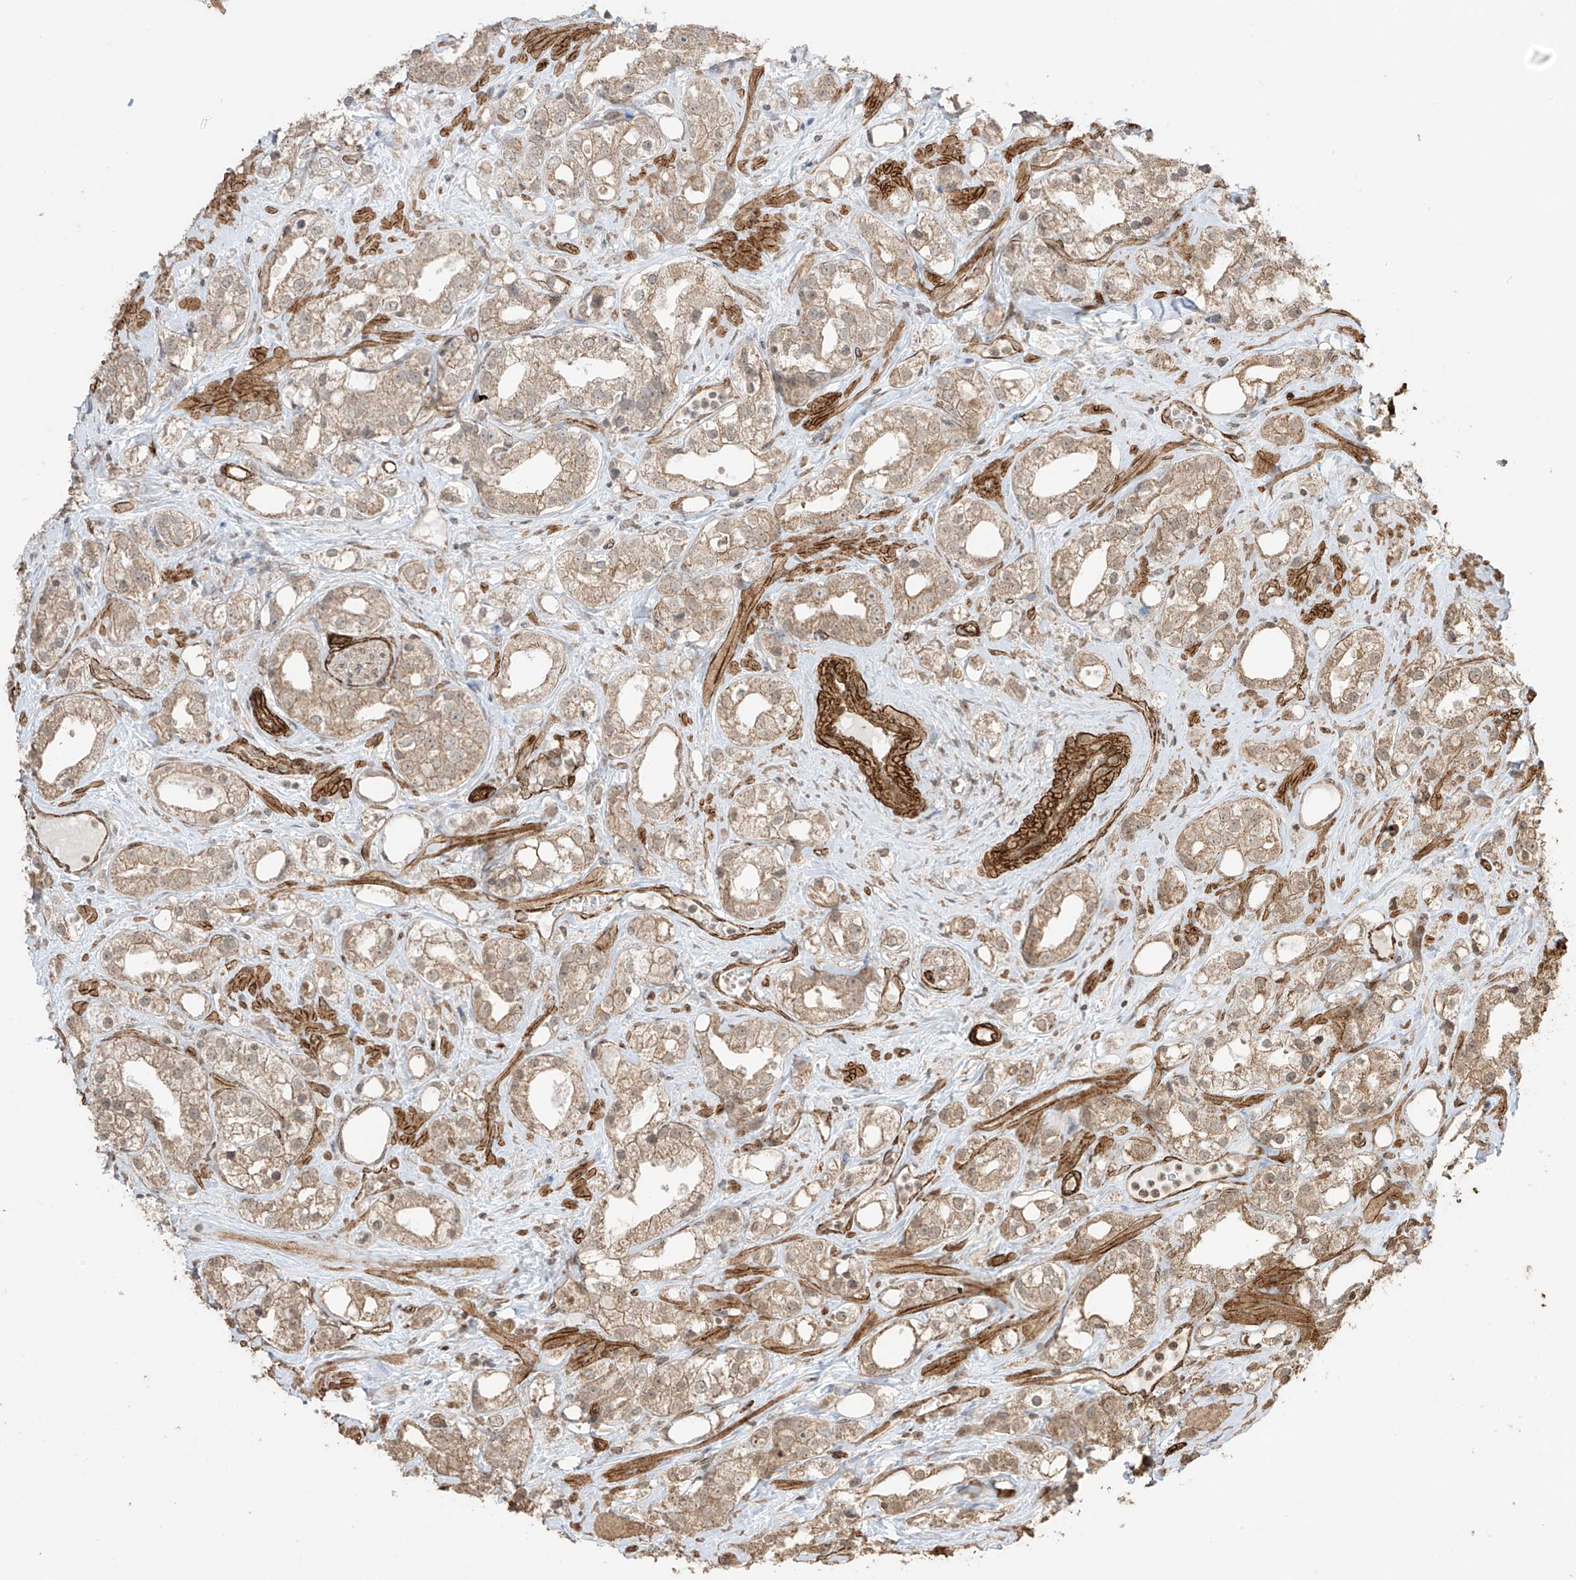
{"staining": {"intensity": "weak", "quantity": ">75%", "location": "cytoplasmic/membranous"}, "tissue": "prostate cancer", "cell_type": "Tumor cells", "image_type": "cancer", "snomed": [{"axis": "morphology", "description": "Adenocarcinoma, NOS"}, {"axis": "topography", "description": "Prostate"}], "caption": "Immunohistochemical staining of prostate cancer displays weak cytoplasmic/membranous protein expression in about >75% of tumor cells. The protein of interest is stained brown, and the nuclei are stained in blue (DAB (3,3'-diaminobenzidine) IHC with brightfield microscopy, high magnification).", "gene": "TTLL5", "patient": {"sex": "male", "age": 79}}